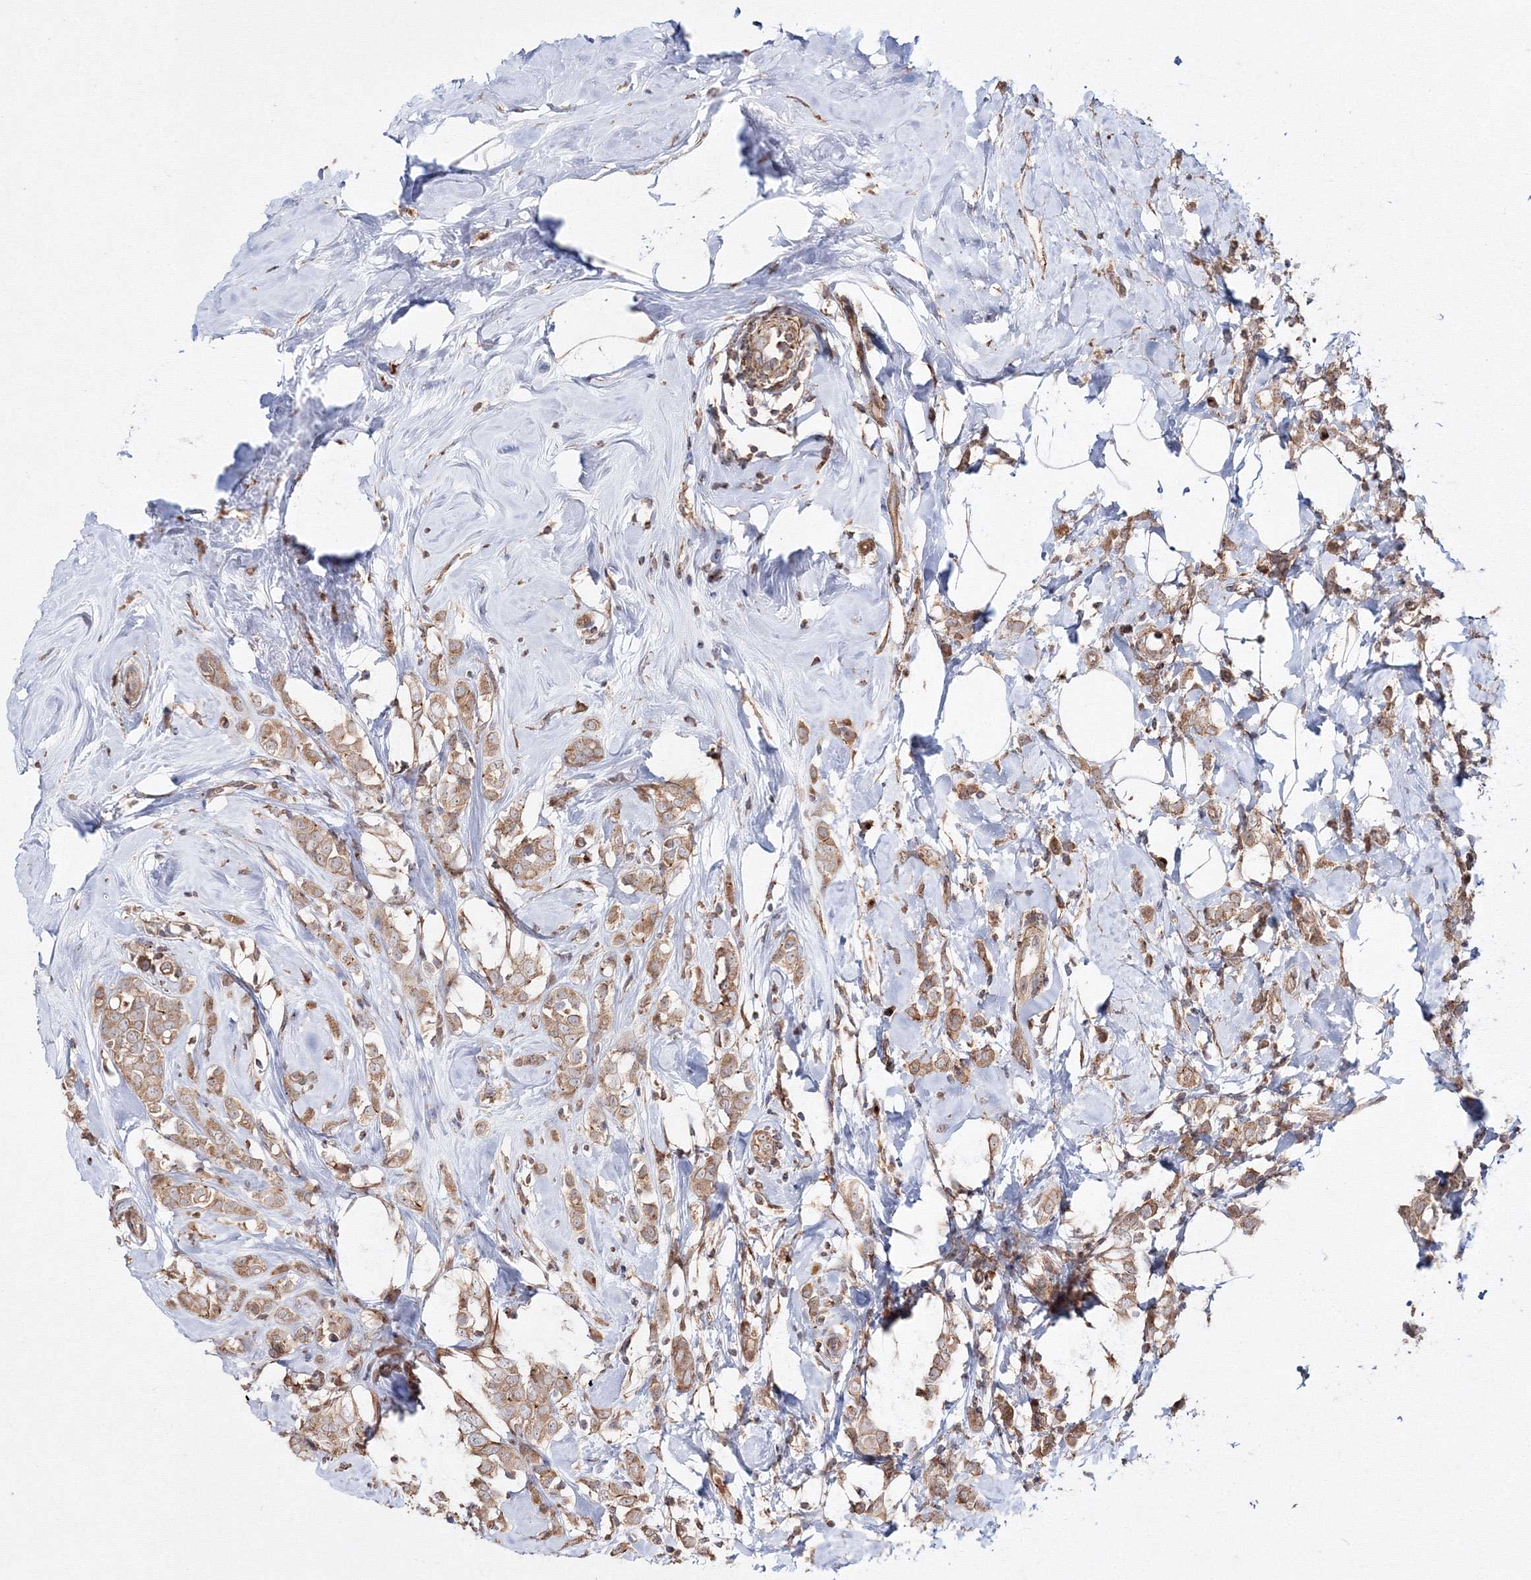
{"staining": {"intensity": "moderate", "quantity": ">75%", "location": "cytoplasmic/membranous"}, "tissue": "breast cancer", "cell_type": "Tumor cells", "image_type": "cancer", "snomed": [{"axis": "morphology", "description": "Lobular carcinoma"}, {"axis": "topography", "description": "Breast"}], "caption": "The histopathology image demonstrates immunohistochemical staining of breast cancer (lobular carcinoma). There is moderate cytoplasmic/membranous positivity is appreciated in approximately >75% of tumor cells.", "gene": "DDO", "patient": {"sex": "female", "age": 47}}